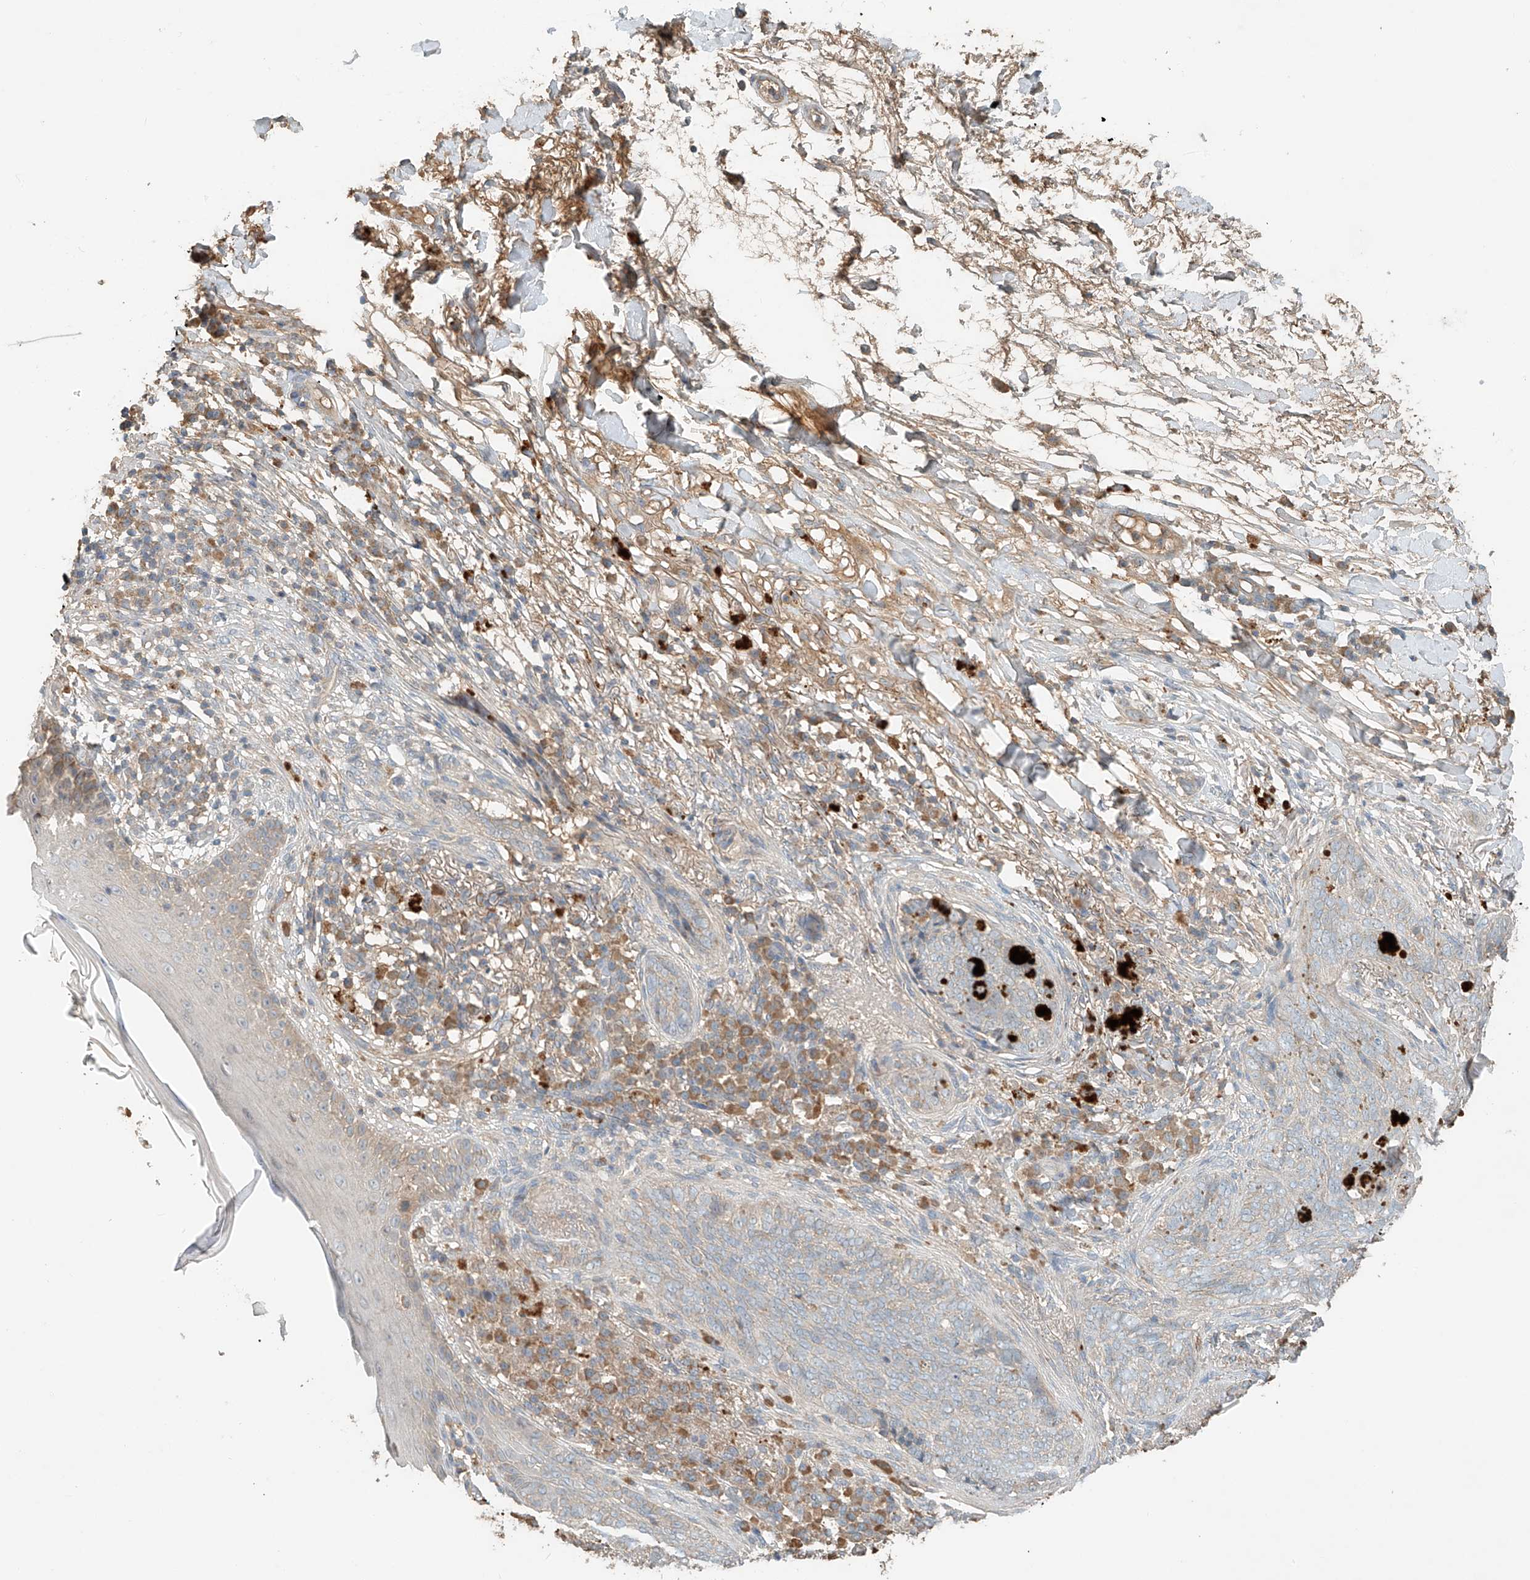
{"staining": {"intensity": "weak", "quantity": "<25%", "location": "cytoplasmic/membranous"}, "tissue": "skin cancer", "cell_type": "Tumor cells", "image_type": "cancer", "snomed": [{"axis": "morphology", "description": "Basal cell carcinoma"}, {"axis": "topography", "description": "Skin"}], "caption": "This image is of skin basal cell carcinoma stained with immunohistochemistry (IHC) to label a protein in brown with the nuclei are counter-stained blue. There is no positivity in tumor cells.", "gene": "GNB1L", "patient": {"sex": "male", "age": 85}}